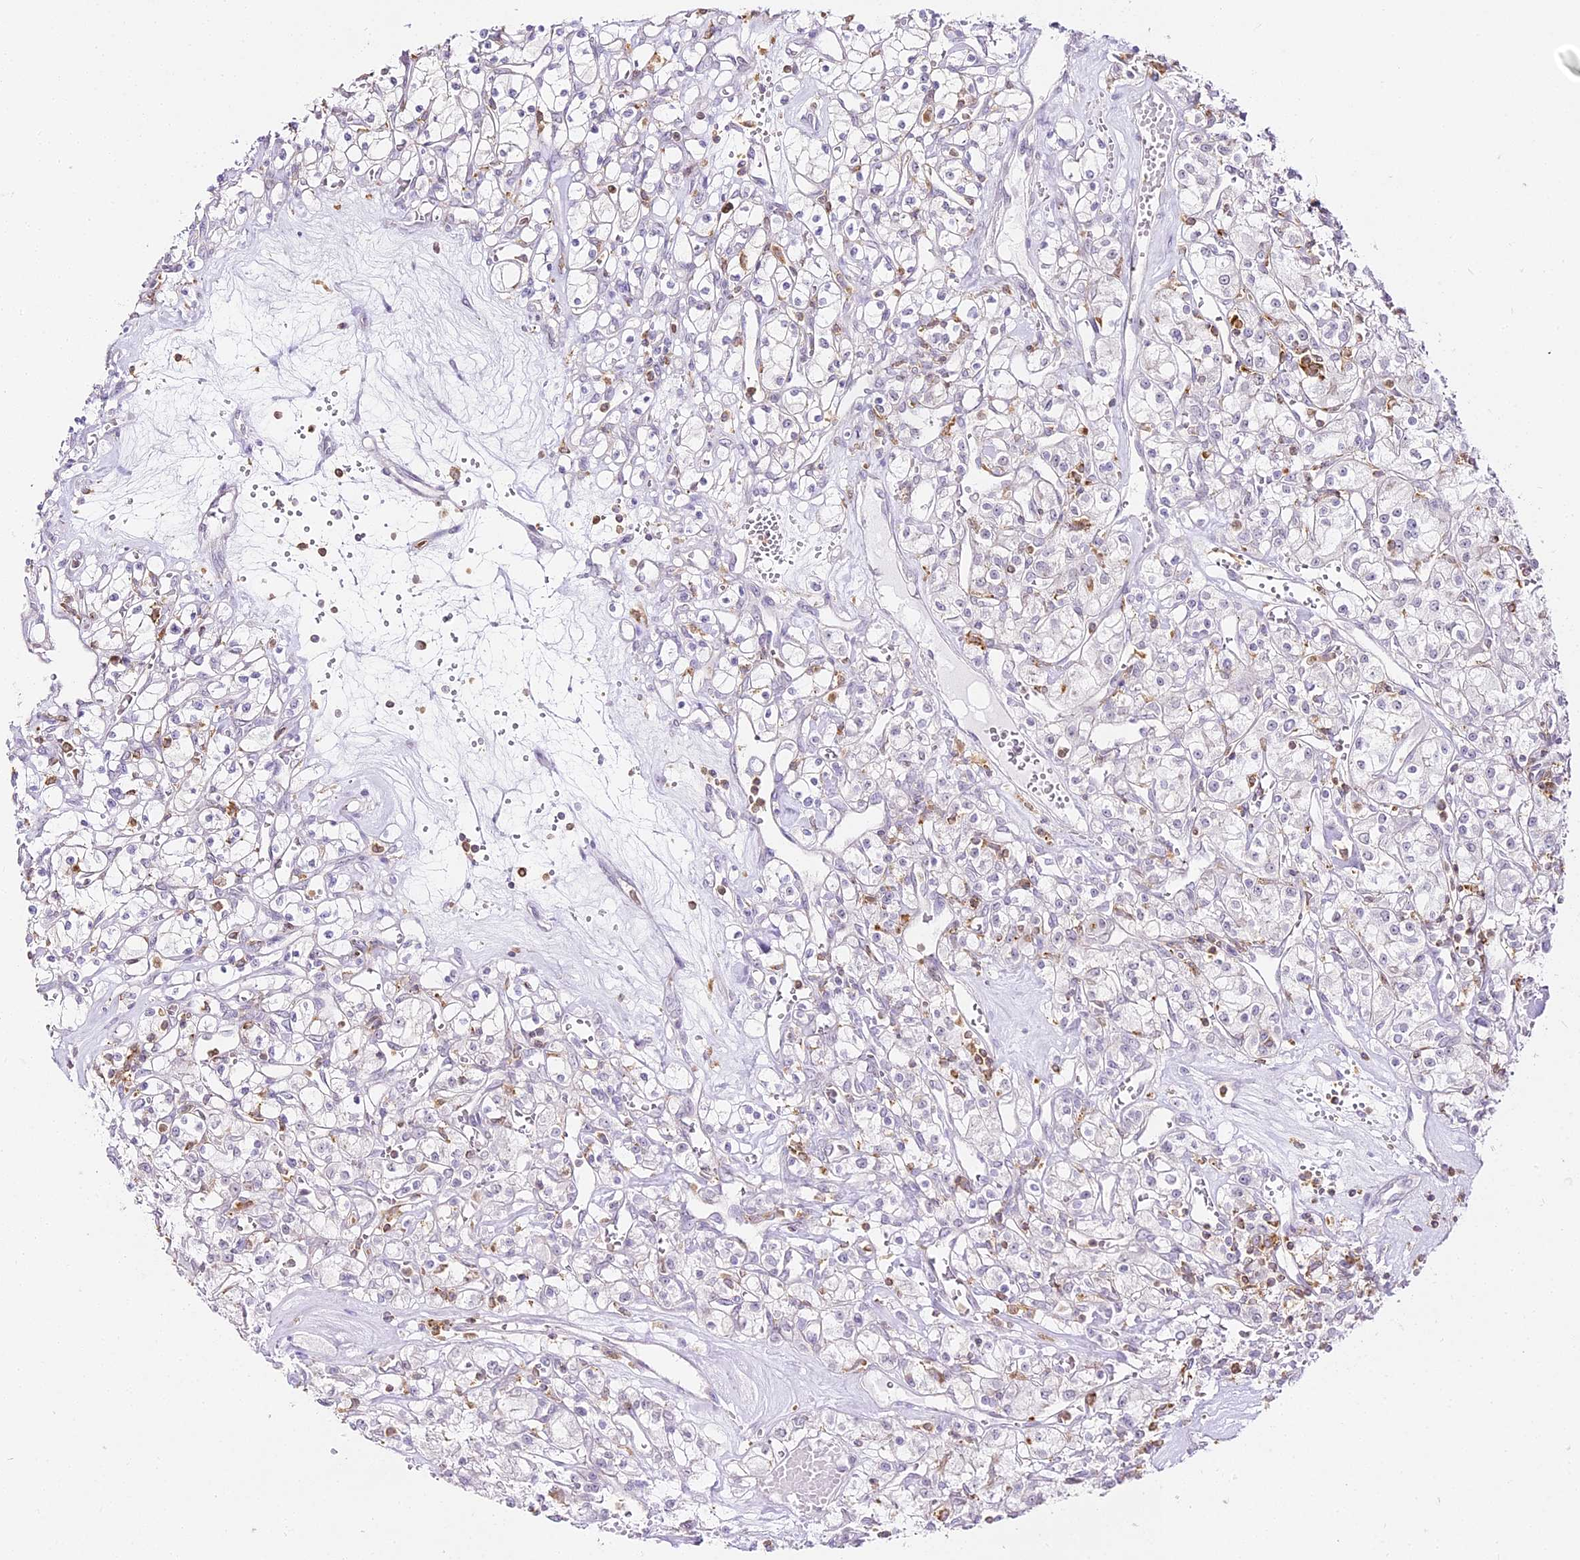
{"staining": {"intensity": "negative", "quantity": "none", "location": "none"}, "tissue": "renal cancer", "cell_type": "Tumor cells", "image_type": "cancer", "snomed": [{"axis": "morphology", "description": "Adenocarcinoma, NOS"}, {"axis": "topography", "description": "Kidney"}], "caption": "IHC of renal cancer demonstrates no expression in tumor cells.", "gene": "DOCK2", "patient": {"sex": "female", "age": 59}}